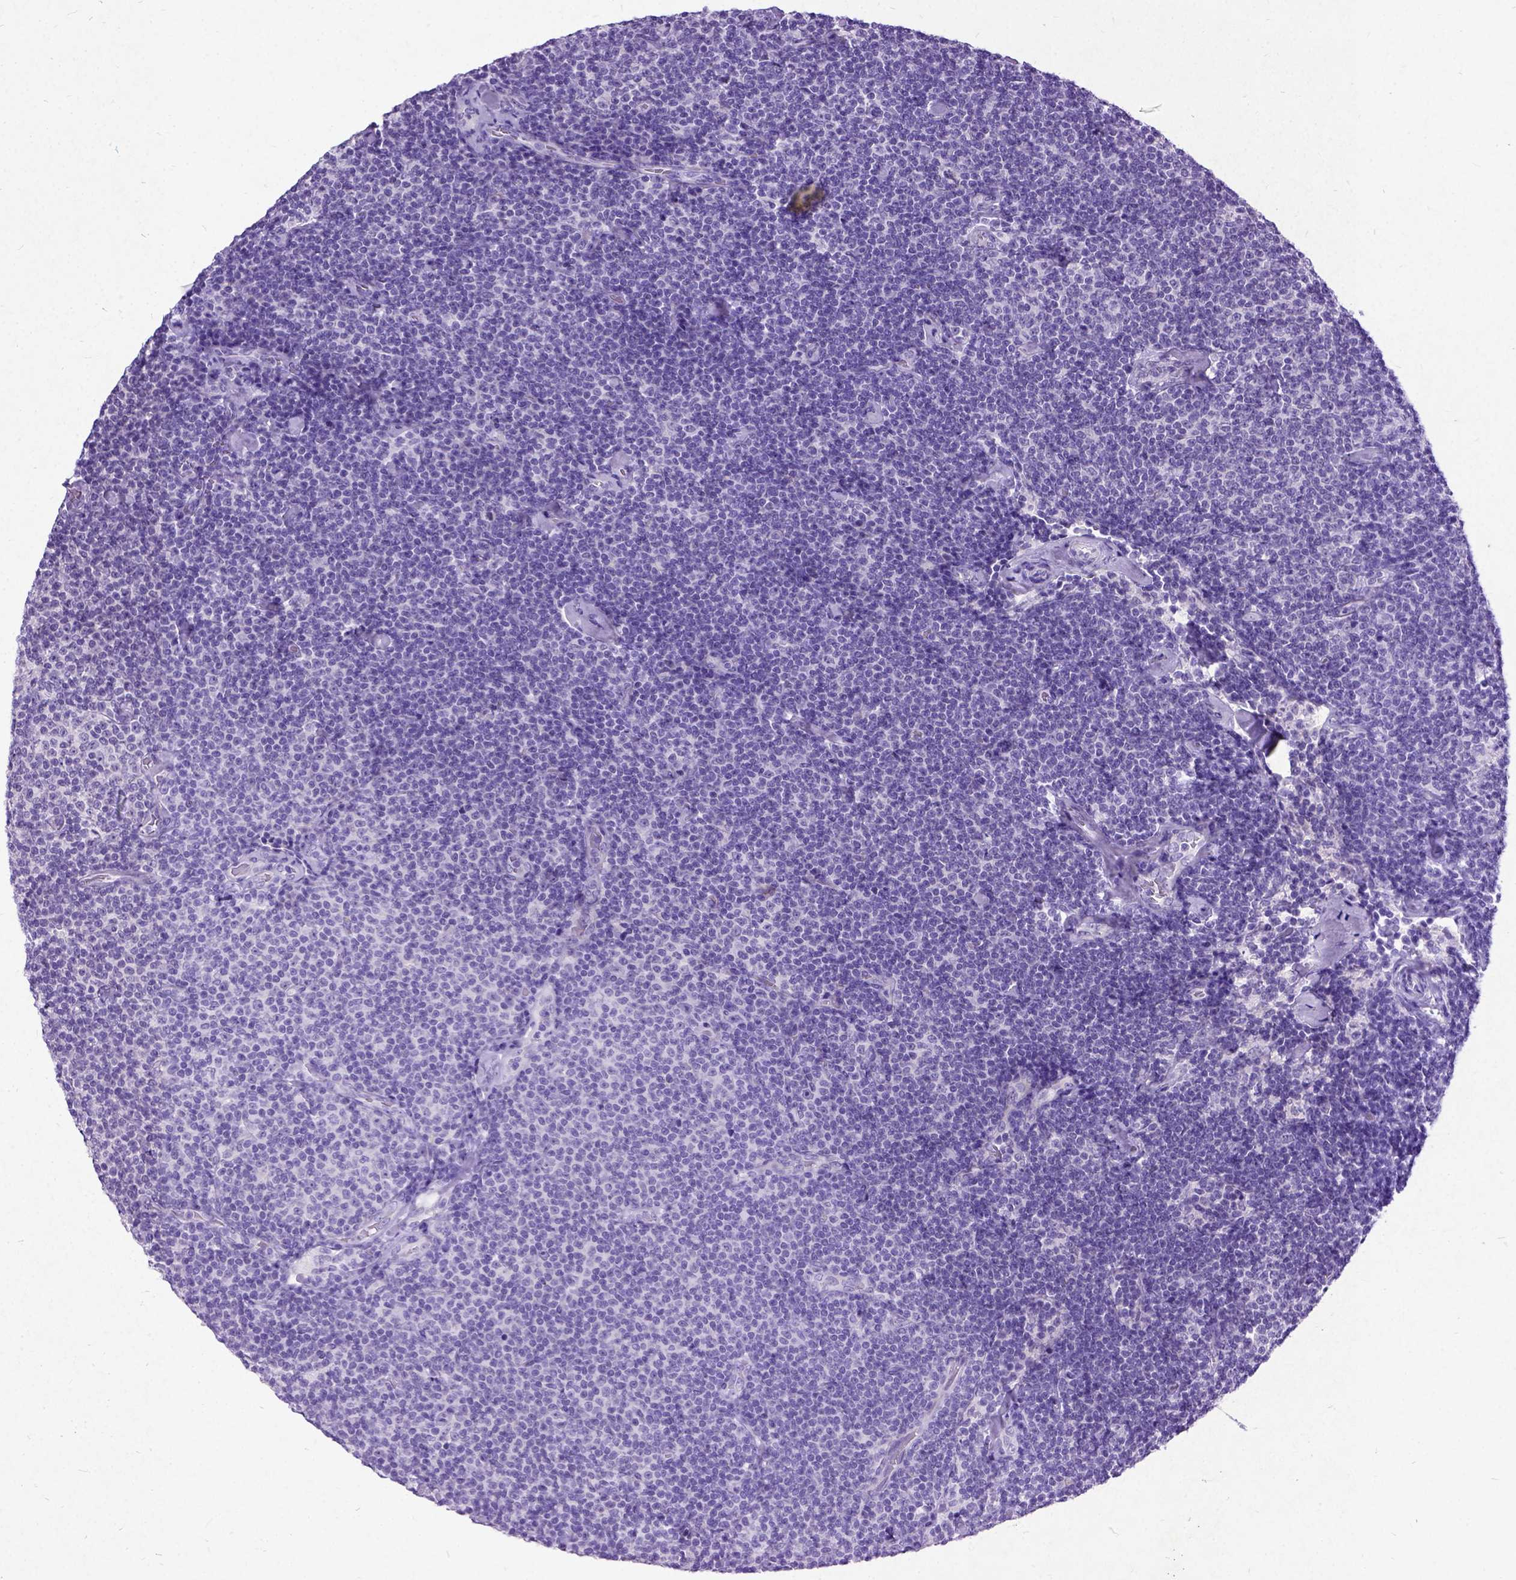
{"staining": {"intensity": "negative", "quantity": "none", "location": "none"}, "tissue": "lymphoma", "cell_type": "Tumor cells", "image_type": "cancer", "snomed": [{"axis": "morphology", "description": "Malignant lymphoma, non-Hodgkin's type, Low grade"}, {"axis": "topography", "description": "Lymph node"}], "caption": "Lymphoma was stained to show a protein in brown. There is no significant positivity in tumor cells.", "gene": "NEUROD4", "patient": {"sex": "male", "age": 81}}